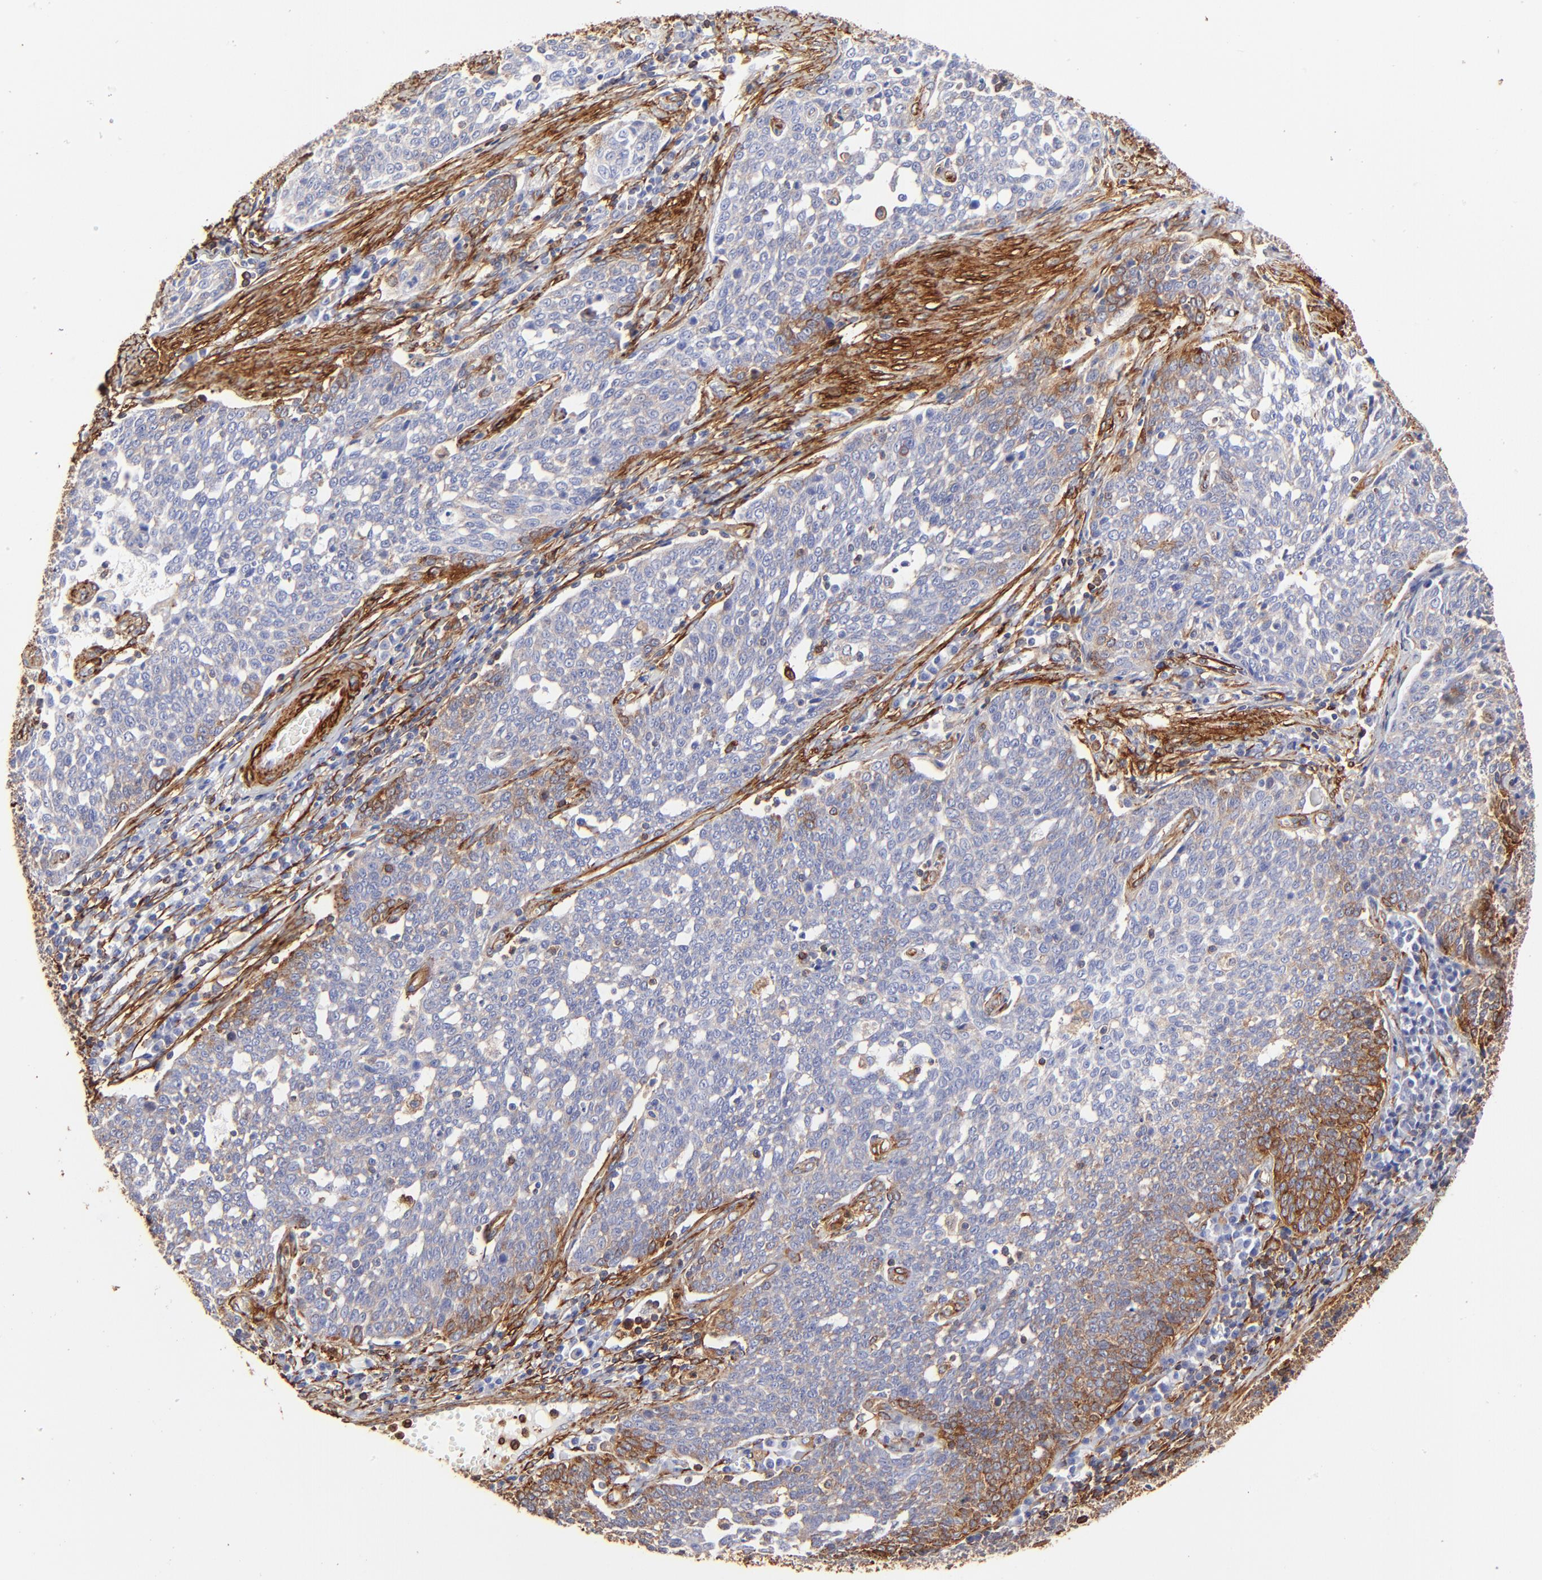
{"staining": {"intensity": "weak", "quantity": ">75%", "location": "cytoplasmic/membranous"}, "tissue": "cervical cancer", "cell_type": "Tumor cells", "image_type": "cancer", "snomed": [{"axis": "morphology", "description": "Squamous cell carcinoma, NOS"}, {"axis": "topography", "description": "Cervix"}], "caption": "Cervical cancer was stained to show a protein in brown. There is low levels of weak cytoplasmic/membranous expression in approximately >75% of tumor cells.", "gene": "FLNA", "patient": {"sex": "female", "age": 34}}